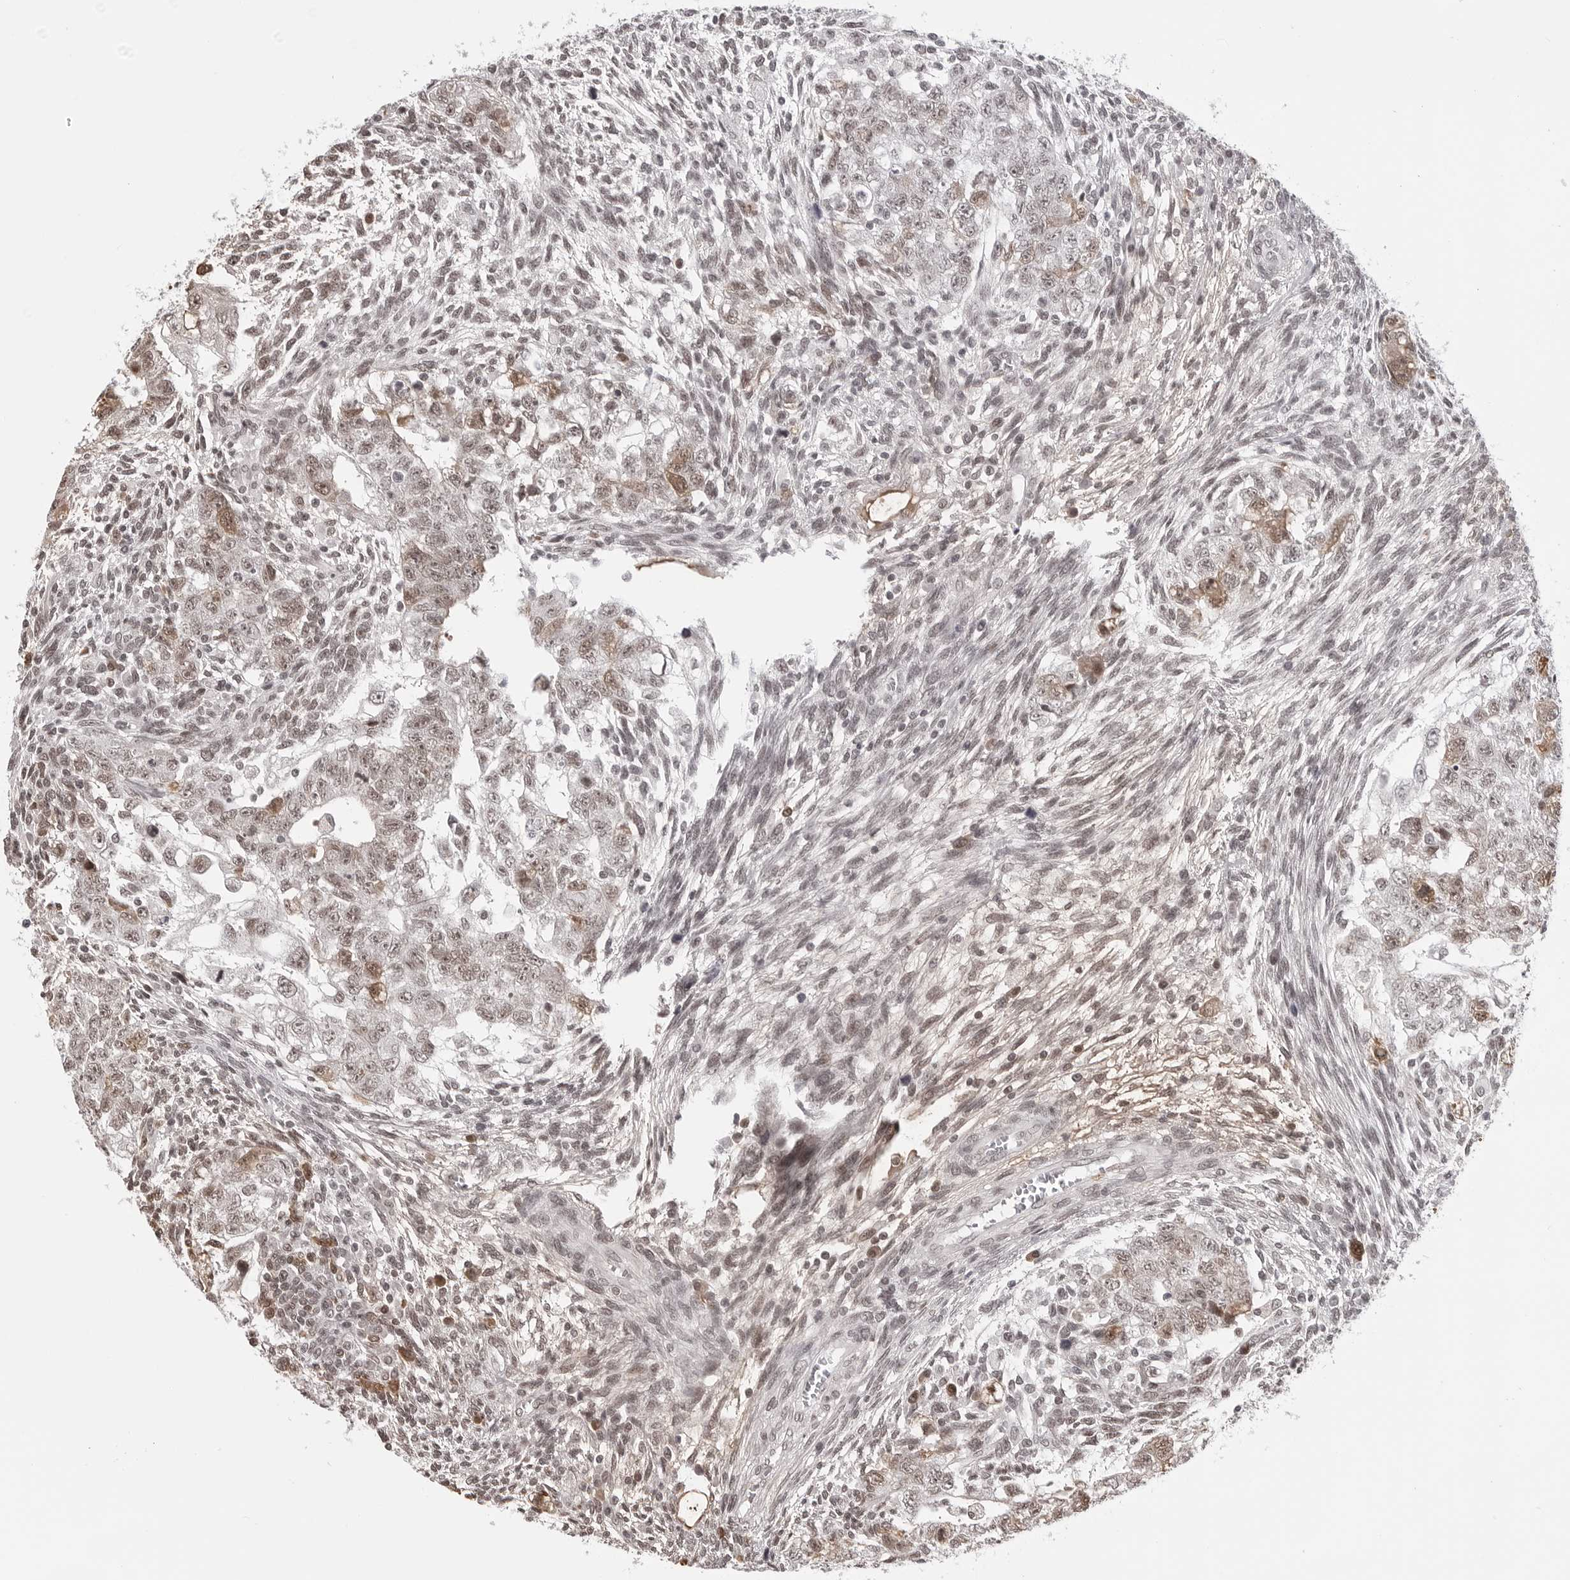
{"staining": {"intensity": "moderate", "quantity": "25%-75%", "location": "nuclear"}, "tissue": "testis cancer", "cell_type": "Tumor cells", "image_type": "cancer", "snomed": [{"axis": "morphology", "description": "Carcinoma, Embryonal, NOS"}, {"axis": "topography", "description": "Testis"}], "caption": "An immunohistochemistry photomicrograph of neoplastic tissue is shown. Protein staining in brown labels moderate nuclear positivity in embryonal carcinoma (testis) within tumor cells.", "gene": "PHF3", "patient": {"sex": "male", "age": 37}}